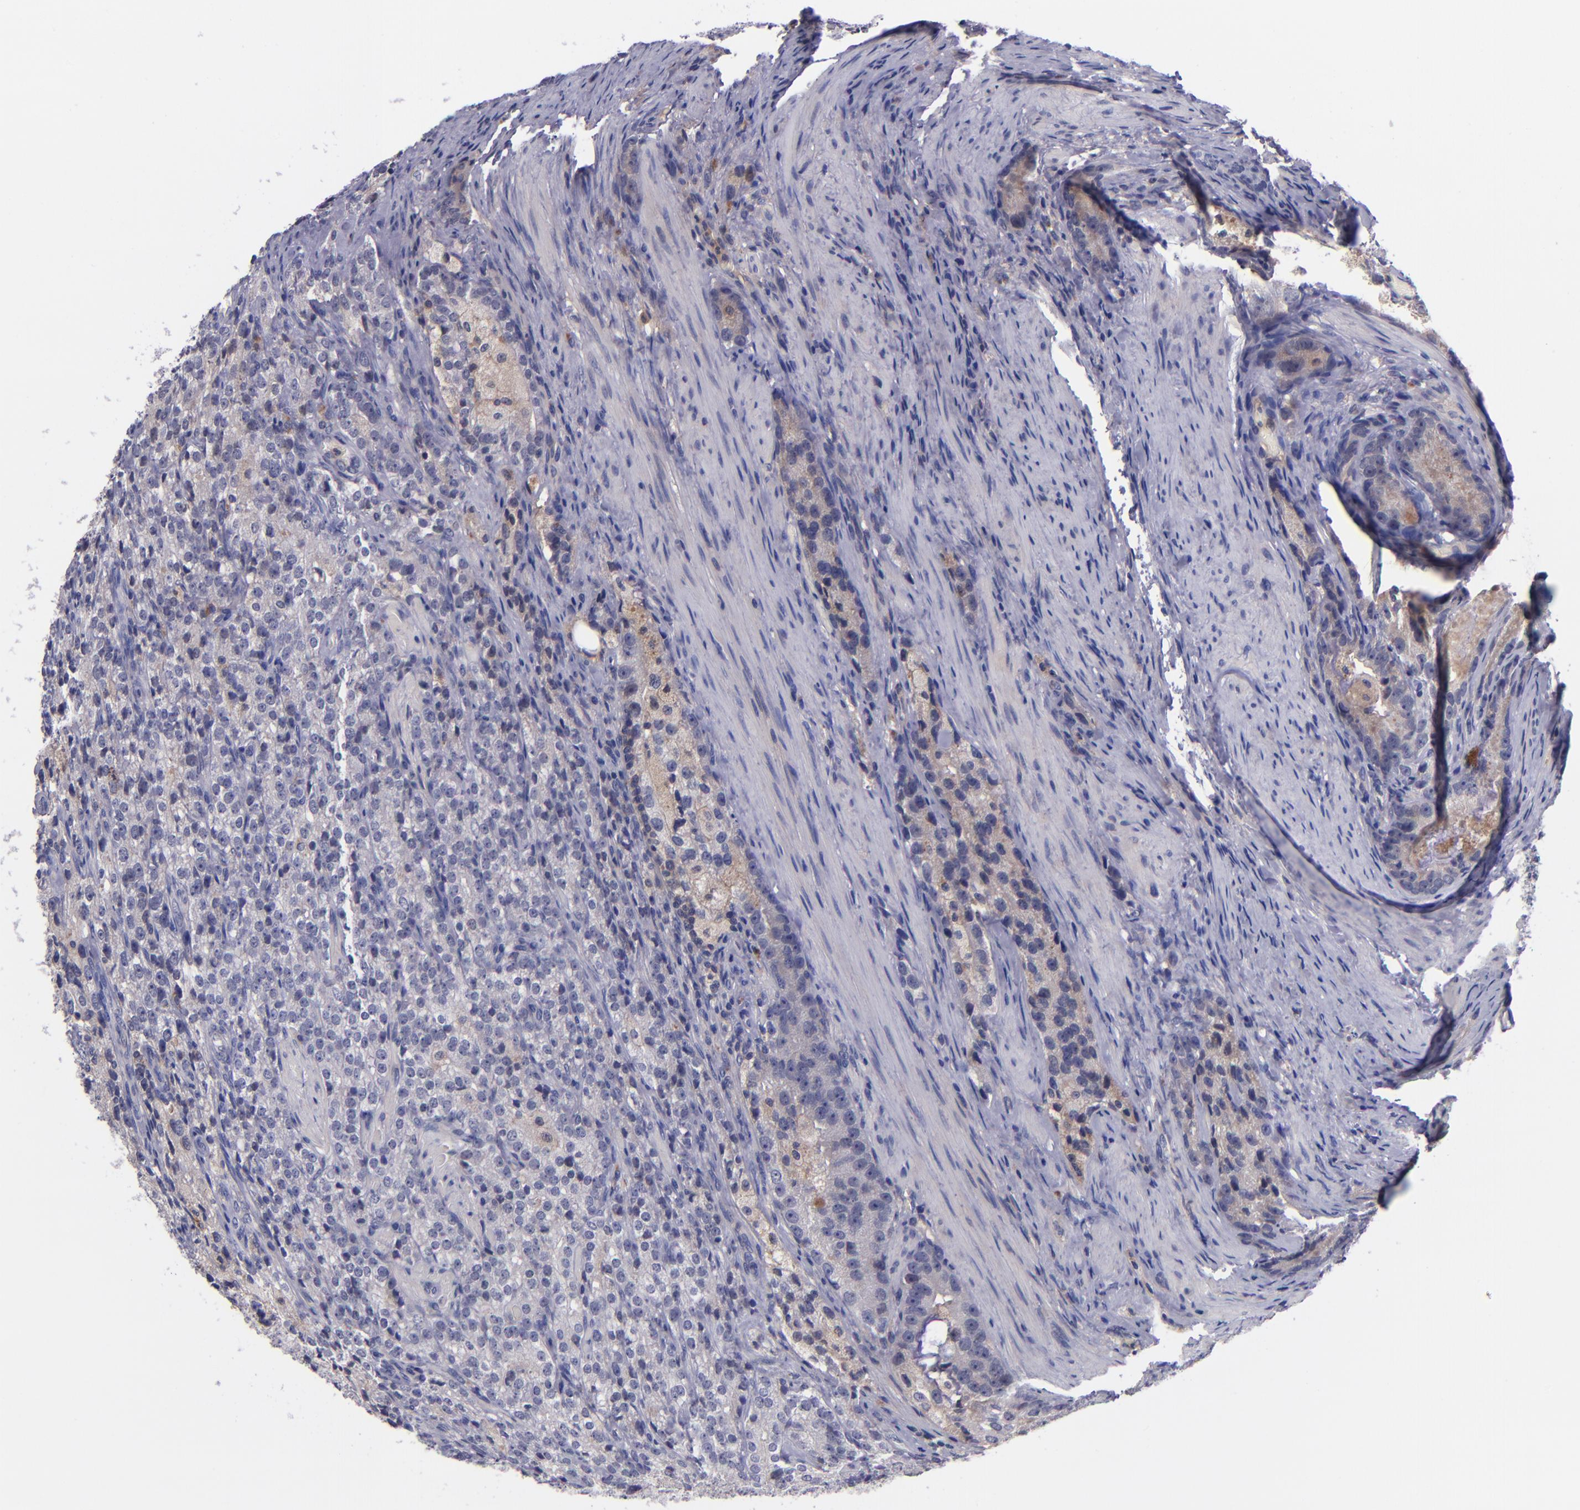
{"staining": {"intensity": "weak", "quantity": ">75%", "location": "cytoplasmic/membranous"}, "tissue": "prostate cancer", "cell_type": "Tumor cells", "image_type": "cancer", "snomed": [{"axis": "morphology", "description": "Adenocarcinoma, High grade"}, {"axis": "topography", "description": "Prostate"}], "caption": "Adenocarcinoma (high-grade) (prostate) stained with DAB immunohistochemistry (IHC) reveals low levels of weak cytoplasmic/membranous expression in about >75% of tumor cells. (IHC, brightfield microscopy, high magnification).", "gene": "RBP4", "patient": {"sex": "male", "age": 63}}